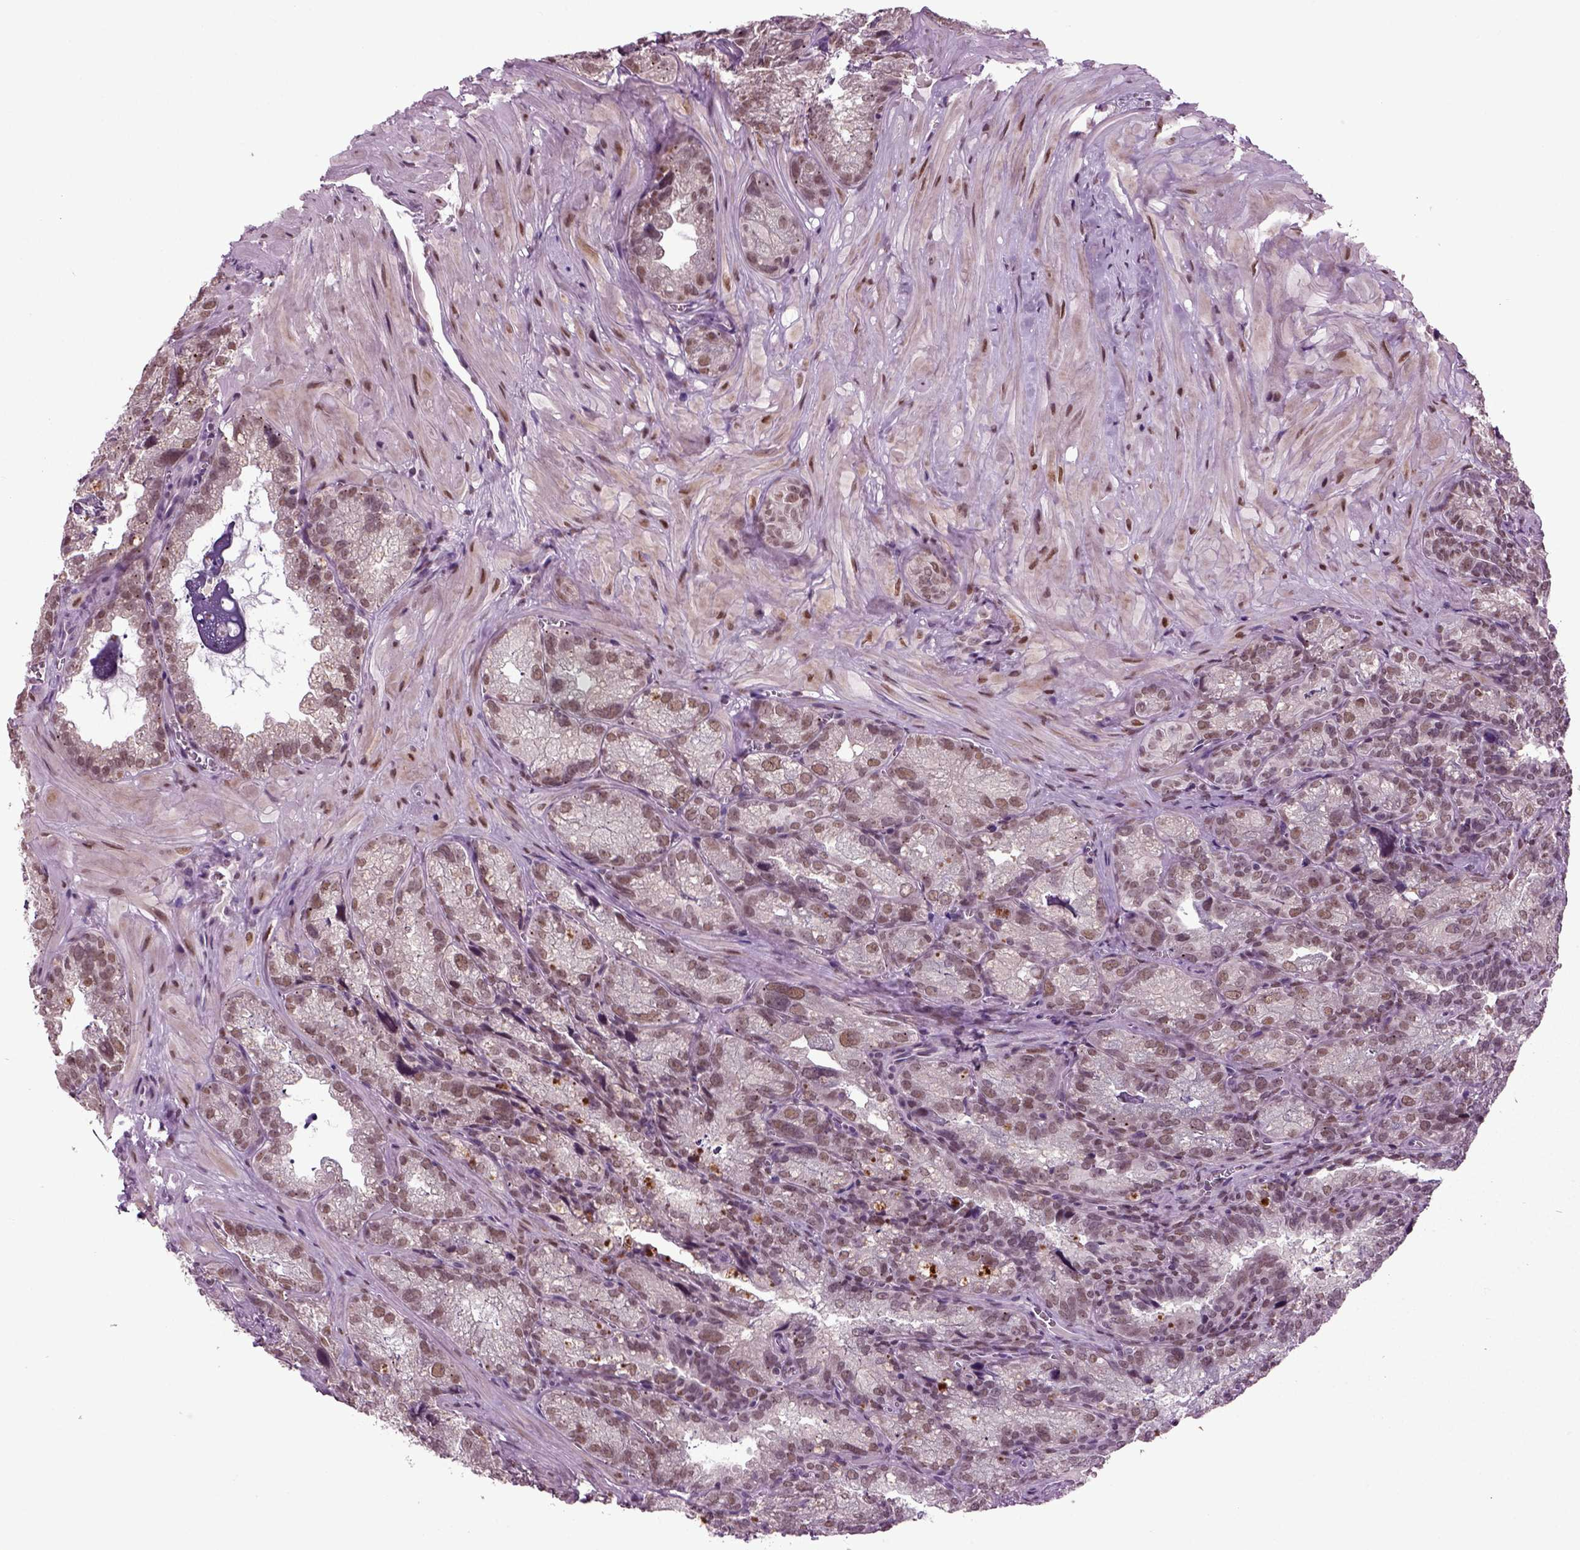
{"staining": {"intensity": "moderate", "quantity": "<25%", "location": "nuclear"}, "tissue": "seminal vesicle", "cell_type": "Glandular cells", "image_type": "normal", "snomed": [{"axis": "morphology", "description": "Normal tissue, NOS"}, {"axis": "topography", "description": "Seminal veicle"}], "caption": "About <25% of glandular cells in benign seminal vesicle display moderate nuclear protein positivity as visualized by brown immunohistochemical staining.", "gene": "RCOR3", "patient": {"sex": "male", "age": 57}}